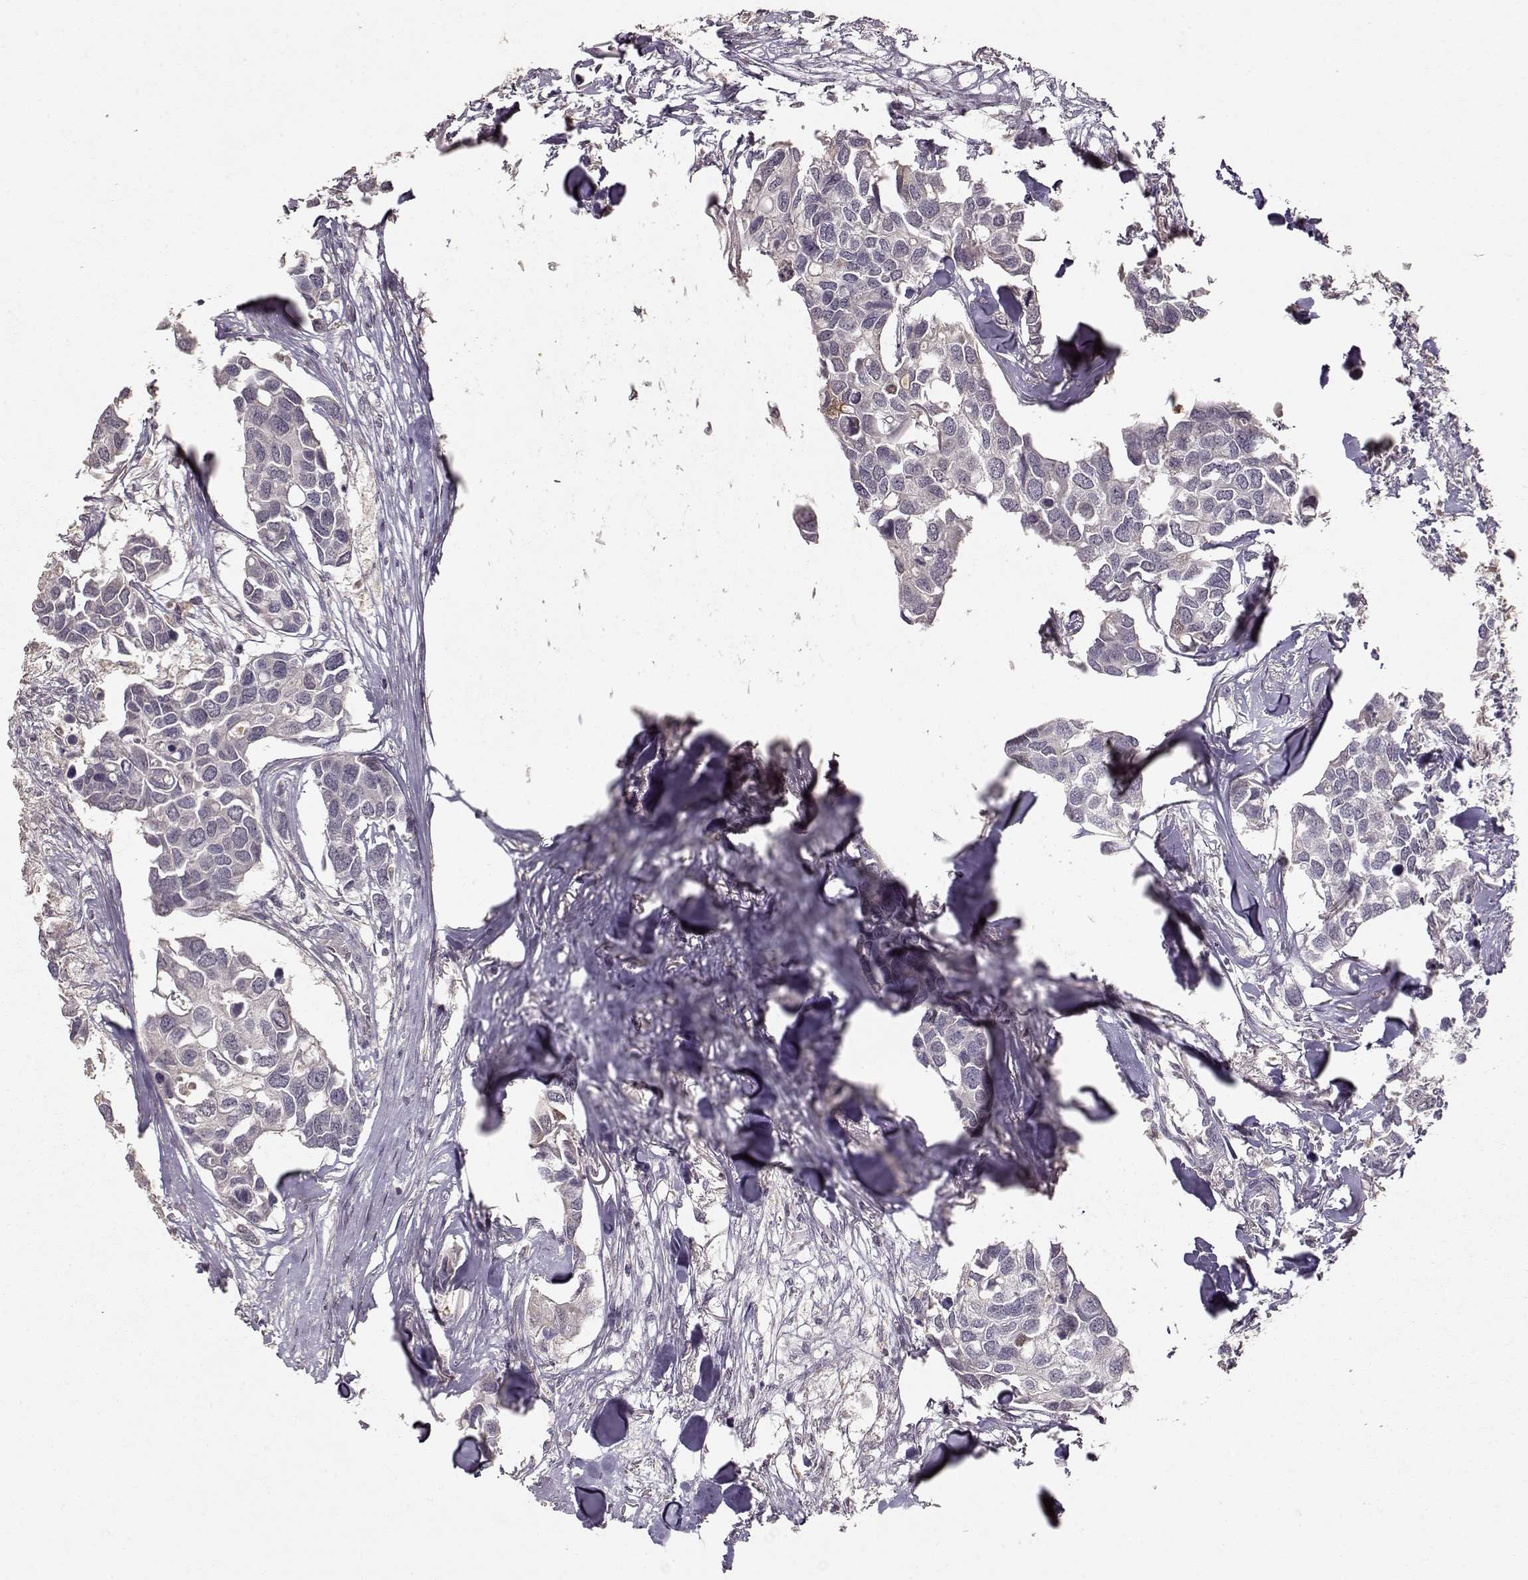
{"staining": {"intensity": "negative", "quantity": "none", "location": "none"}, "tissue": "breast cancer", "cell_type": "Tumor cells", "image_type": "cancer", "snomed": [{"axis": "morphology", "description": "Duct carcinoma"}, {"axis": "topography", "description": "Breast"}], "caption": "Immunohistochemistry (IHC) image of infiltrating ductal carcinoma (breast) stained for a protein (brown), which reveals no staining in tumor cells.", "gene": "S100B", "patient": {"sex": "female", "age": 83}}